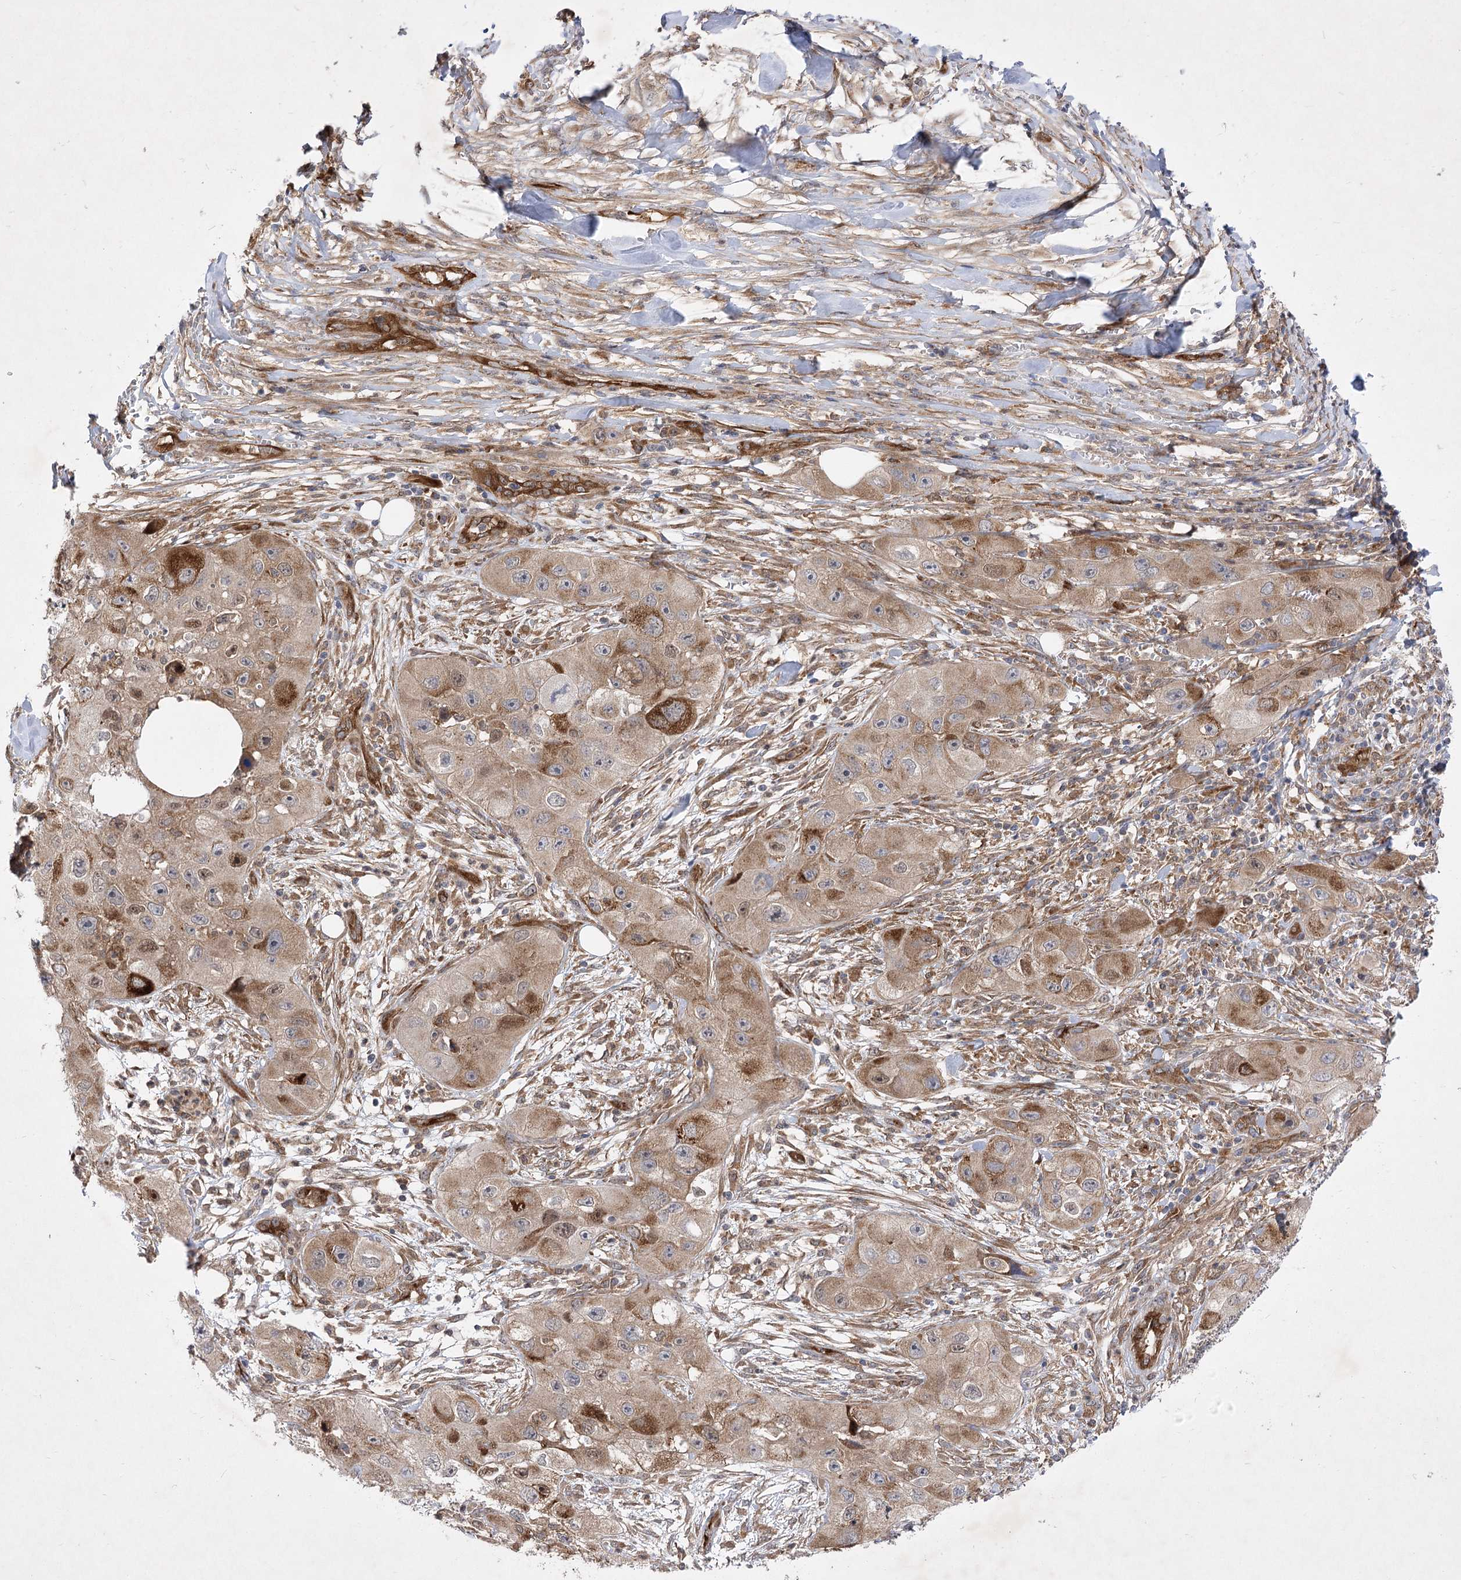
{"staining": {"intensity": "moderate", "quantity": "25%-75%", "location": "cytoplasmic/membranous"}, "tissue": "skin cancer", "cell_type": "Tumor cells", "image_type": "cancer", "snomed": [{"axis": "morphology", "description": "Squamous cell carcinoma, NOS"}, {"axis": "topography", "description": "Skin"}, {"axis": "topography", "description": "Subcutis"}], "caption": "The image reveals immunohistochemical staining of skin cancer (squamous cell carcinoma). There is moderate cytoplasmic/membranous expression is identified in approximately 25%-75% of tumor cells.", "gene": "ARHGAP31", "patient": {"sex": "male", "age": 73}}